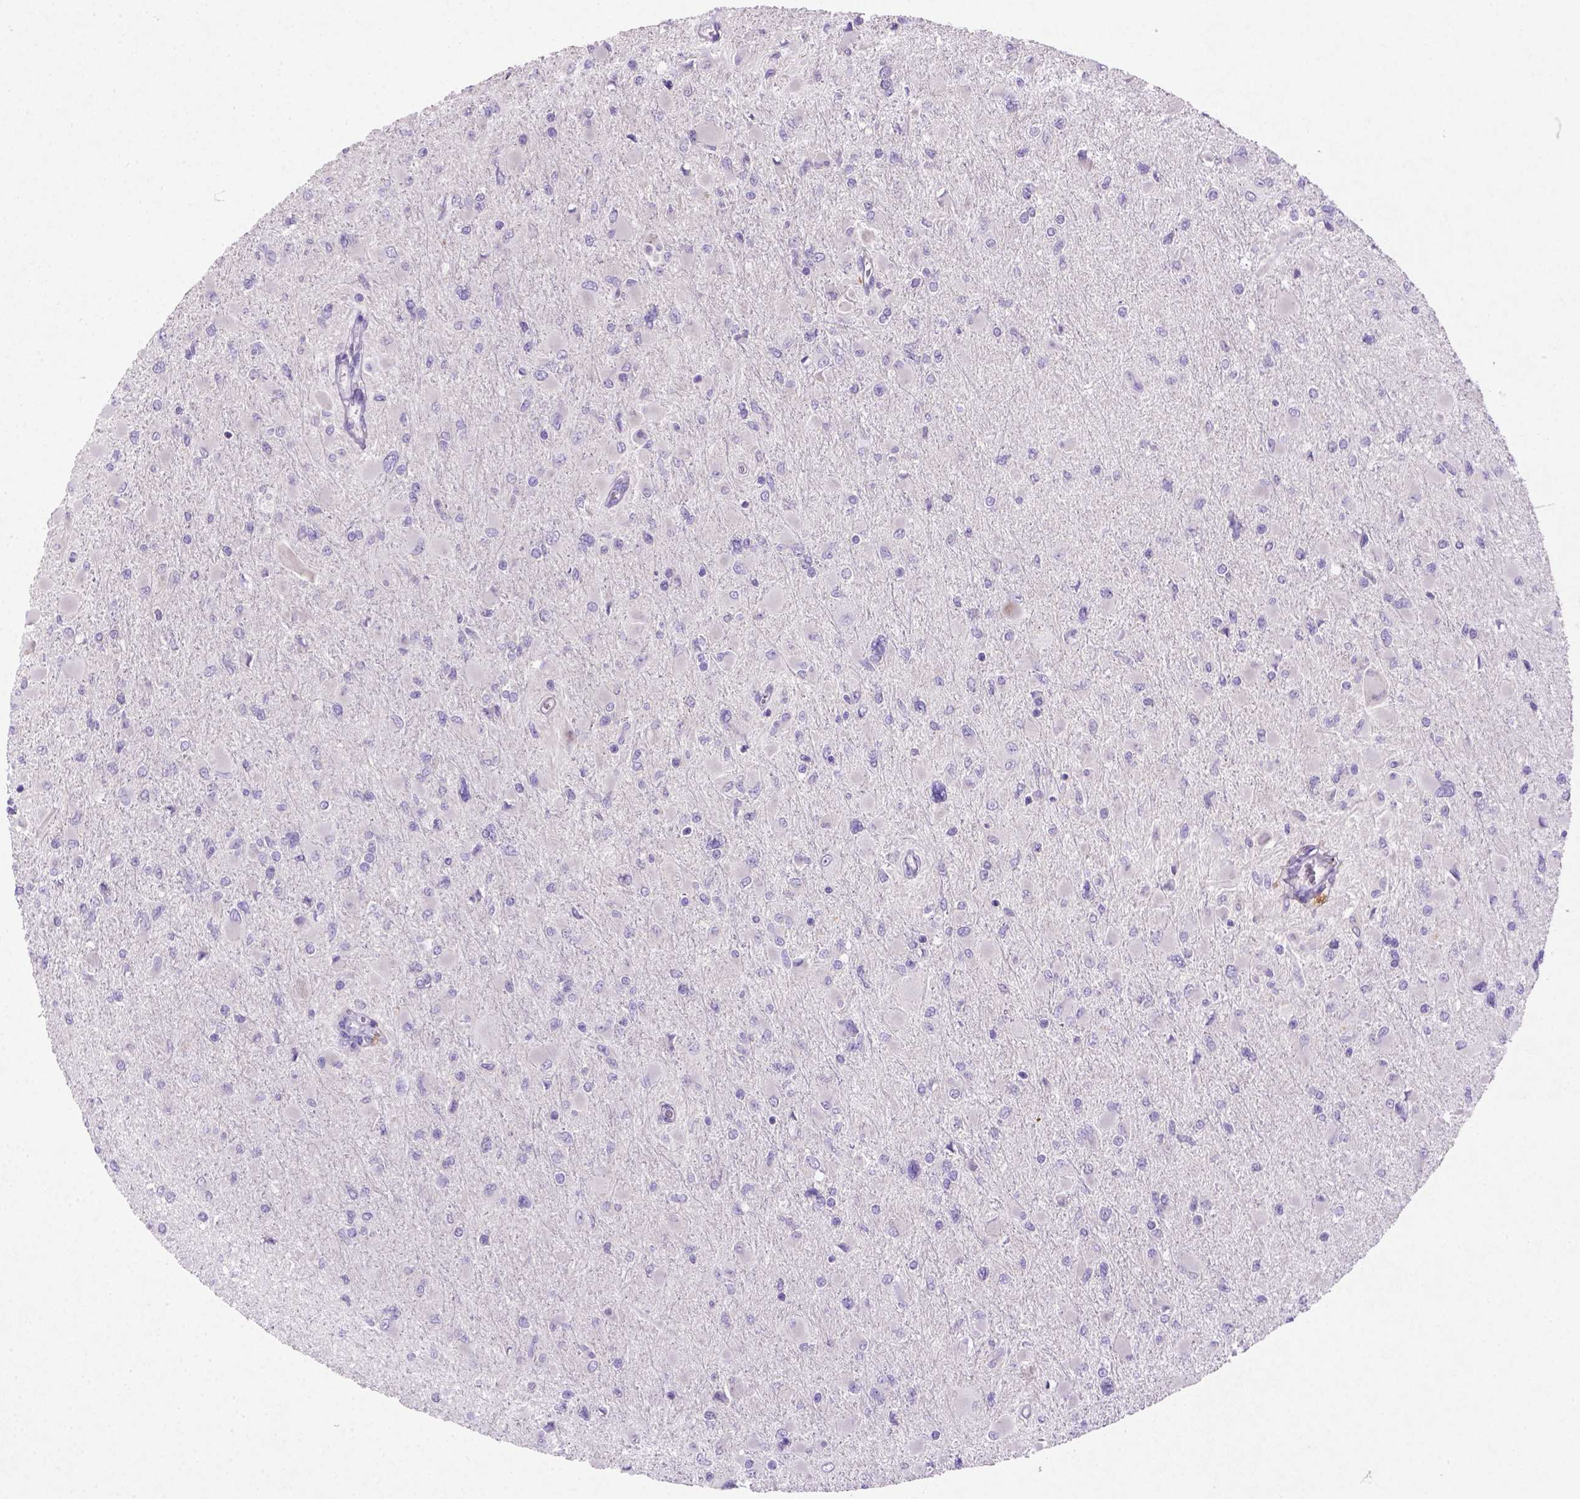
{"staining": {"intensity": "negative", "quantity": "none", "location": "none"}, "tissue": "glioma", "cell_type": "Tumor cells", "image_type": "cancer", "snomed": [{"axis": "morphology", "description": "Glioma, malignant, High grade"}, {"axis": "topography", "description": "Cerebral cortex"}], "caption": "A micrograph of glioma stained for a protein shows no brown staining in tumor cells.", "gene": "NUDT2", "patient": {"sex": "female", "age": 36}}